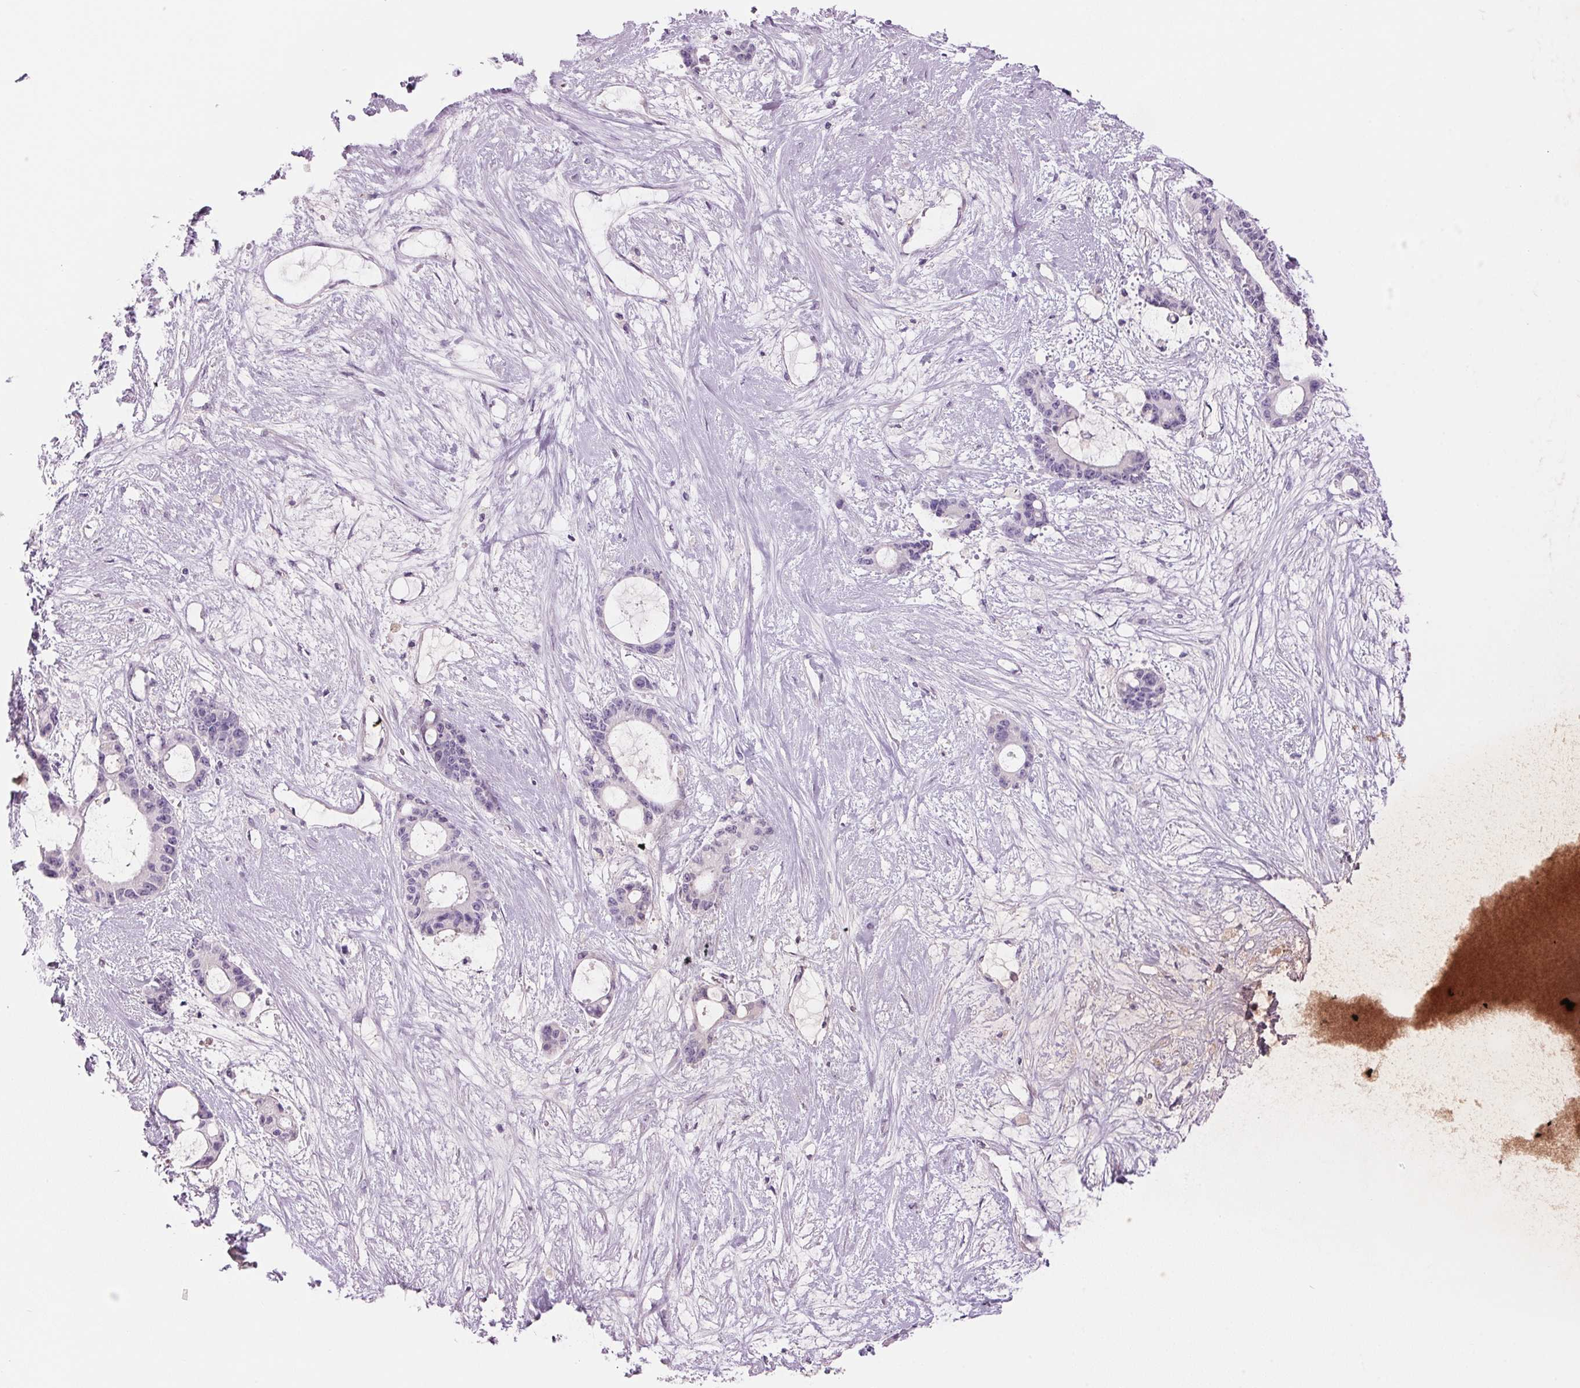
{"staining": {"intensity": "negative", "quantity": "none", "location": "none"}, "tissue": "liver cancer", "cell_type": "Tumor cells", "image_type": "cancer", "snomed": [{"axis": "morphology", "description": "Normal tissue, NOS"}, {"axis": "morphology", "description": "Cholangiocarcinoma"}, {"axis": "topography", "description": "Liver"}, {"axis": "topography", "description": "Peripheral nerve tissue"}], "caption": "An IHC histopathology image of liver cholangiocarcinoma is shown. There is no staining in tumor cells of liver cholangiocarcinoma.", "gene": "ADAM20", "patient": {"sex": "female", "age": 73}}